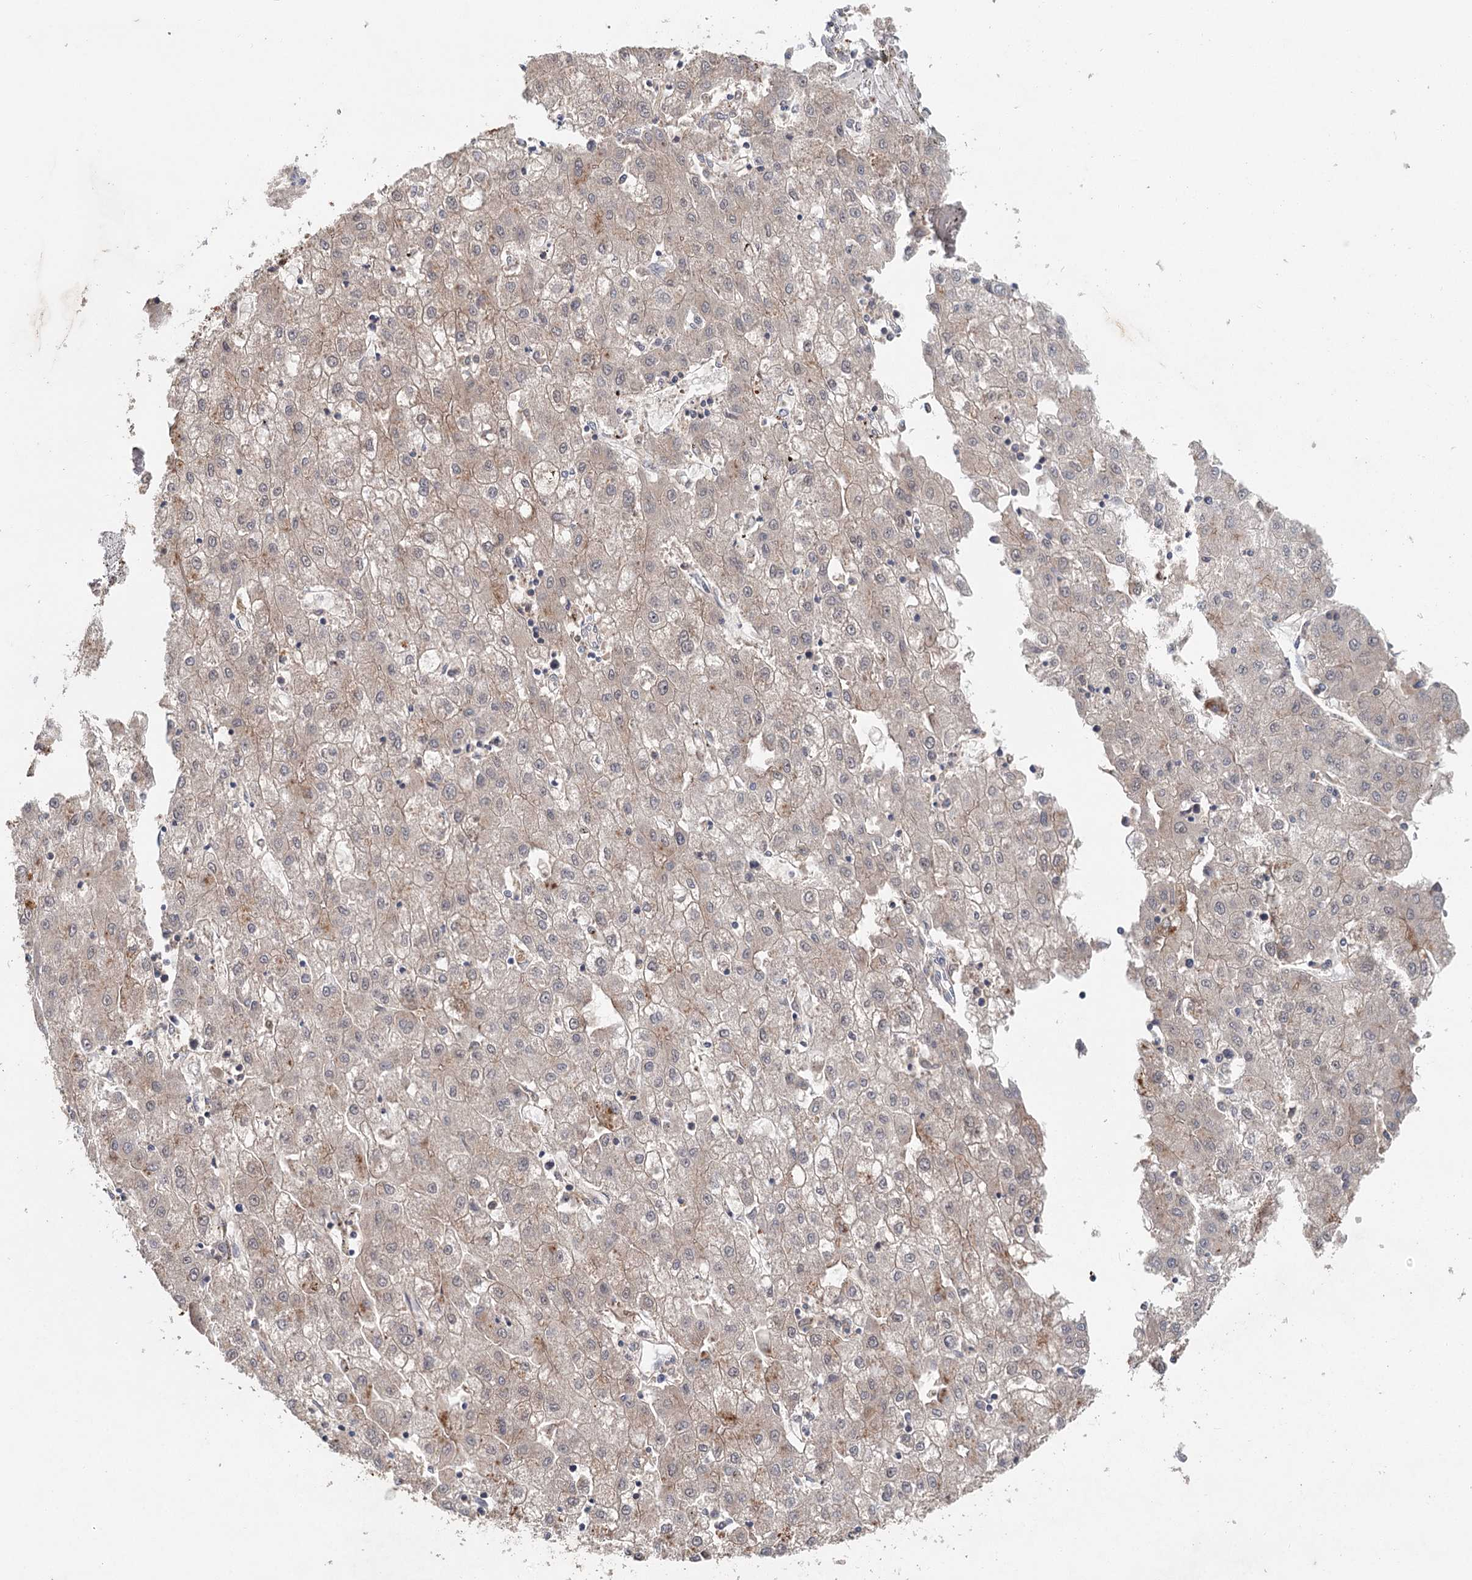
{"staining": {"intensity": "weak", "quantity": "25%-75%", "location": "cytoplasmic/membranous,nuclear"}, "tissue": "liver cancer", "cell_type": "Tumor cells", "image_type": "cancer", "snomed": [{"axis": "morphology", "description": "Carcinoma, Hepatocellular, NOS"}, {"axis": "topography", "description": "Liver"}], "caption": "Immunohistochemical staining of hepatocellular carcinoma (liver) exhibits low levels of weak cytoplasmic/membranous and nuclear staining in about 25%-75% of tumor cells. (DAB IHC, brown staining for protein, blue staining for nuclei).", "gene": "ADK", "patient": {"sex": "male", "age": 72}}